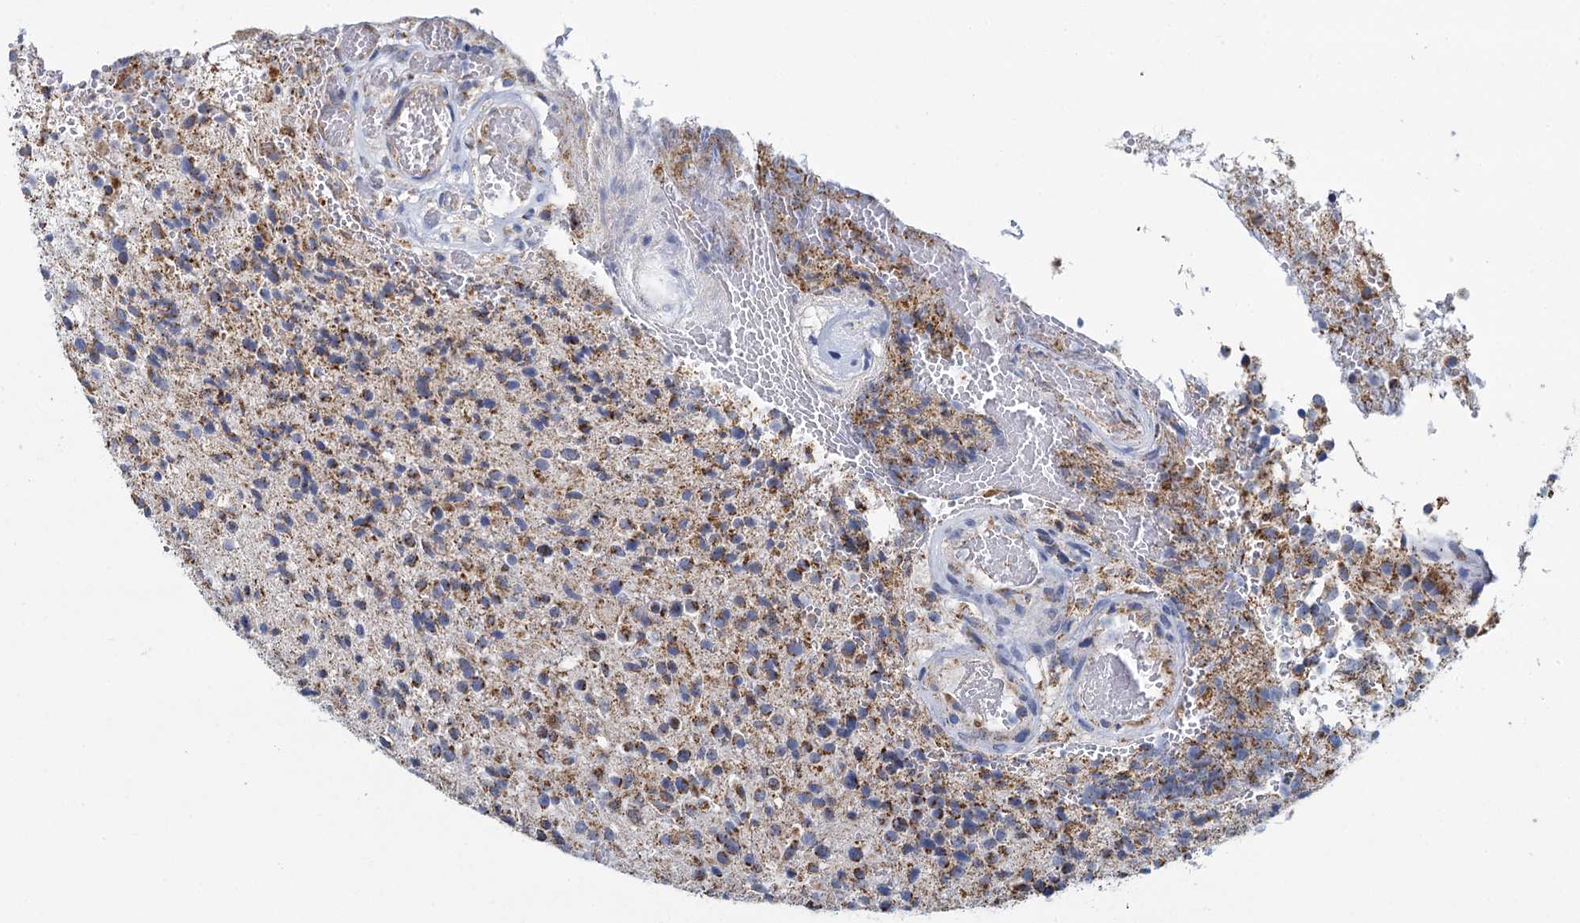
{"staining": {"intensity": "moderate", "quantity": "25%-75%", "location": "cytoplasmic/membranous"}, "tissue": "glioma", "cell_type": "Tumor cells", "image_type": "cancer", "snomed": [{"axis": "morphology", "description": "Glioma, malignant, High grade"}, {"axis": "topography", "description": "Brain"}], "caption": "Immunohistochemistry (IHC) micrograph of neoplastic tissue: human glioma stained using immunohistochemistry shows medium levels of moderate protein expression localized specifically in the cytoplasmic/membranous of tumor cells, appearing as a cytoplasmic/membranous brown color.", "gene": "CCP110", "patient": {"sex": "male", "age": 56}}